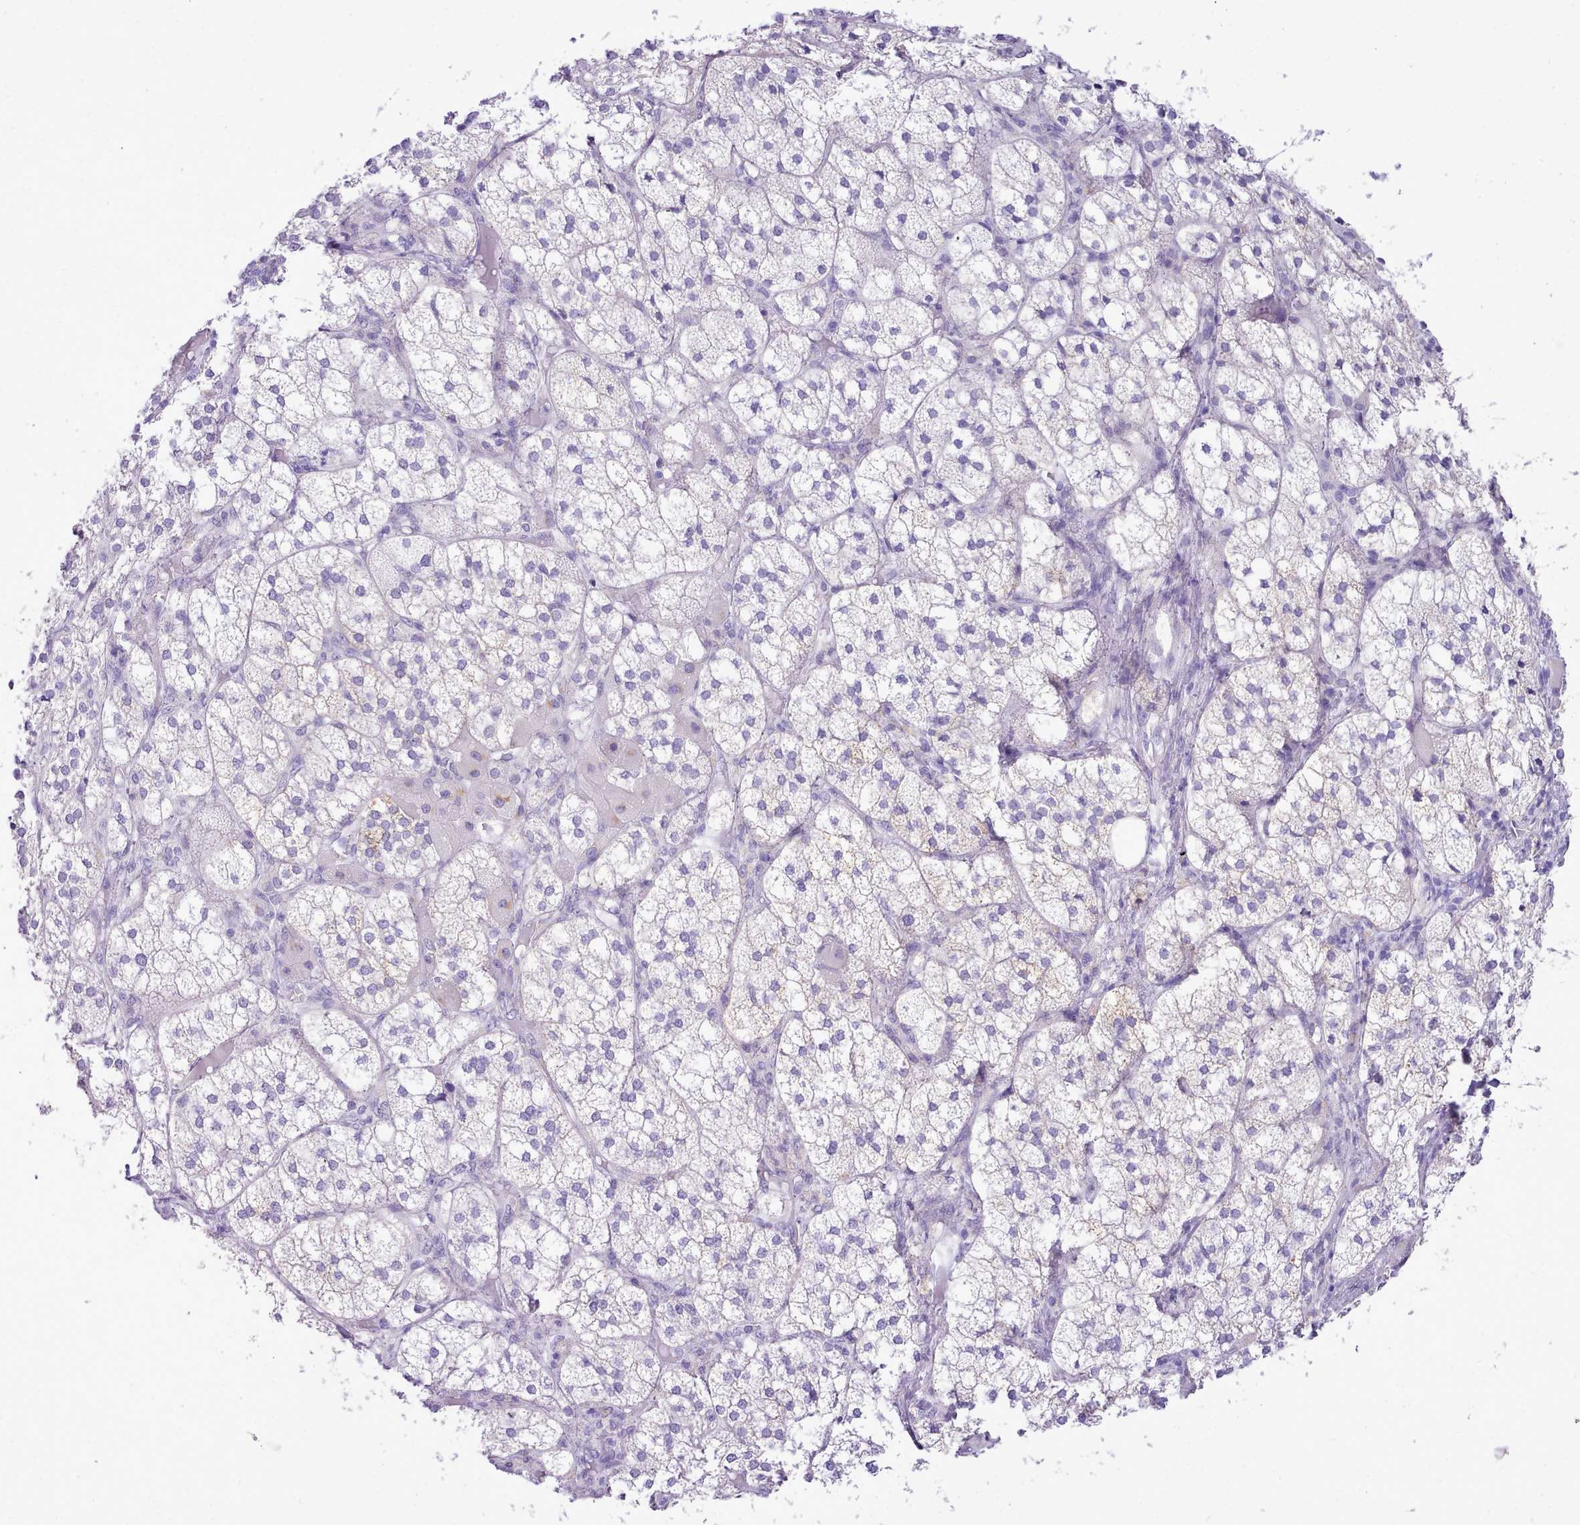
{"staining": {"intensity": "weak", "quantity": "<25%", "location": "cytoplasmic/membranous"}, "tissue": "adrenal gland", "cell_type": "Glandular cells", "image_type": "normal", "snomed": [{"axis": "morphology", "description": "Normal tissue, NOS"}, {"axis": "topography", "description": "Adrenal gland"}], "caption": "The image exhibits no significant staining in glandular cells of adrenal gland. (Brightfield microscopy of DAB (3,3'-diaminobenzidine) immunohistochemistry (IHC) at high magnification).", "gene": "LRRC37A2", "patient": {"sex": "female", "age": 61}}